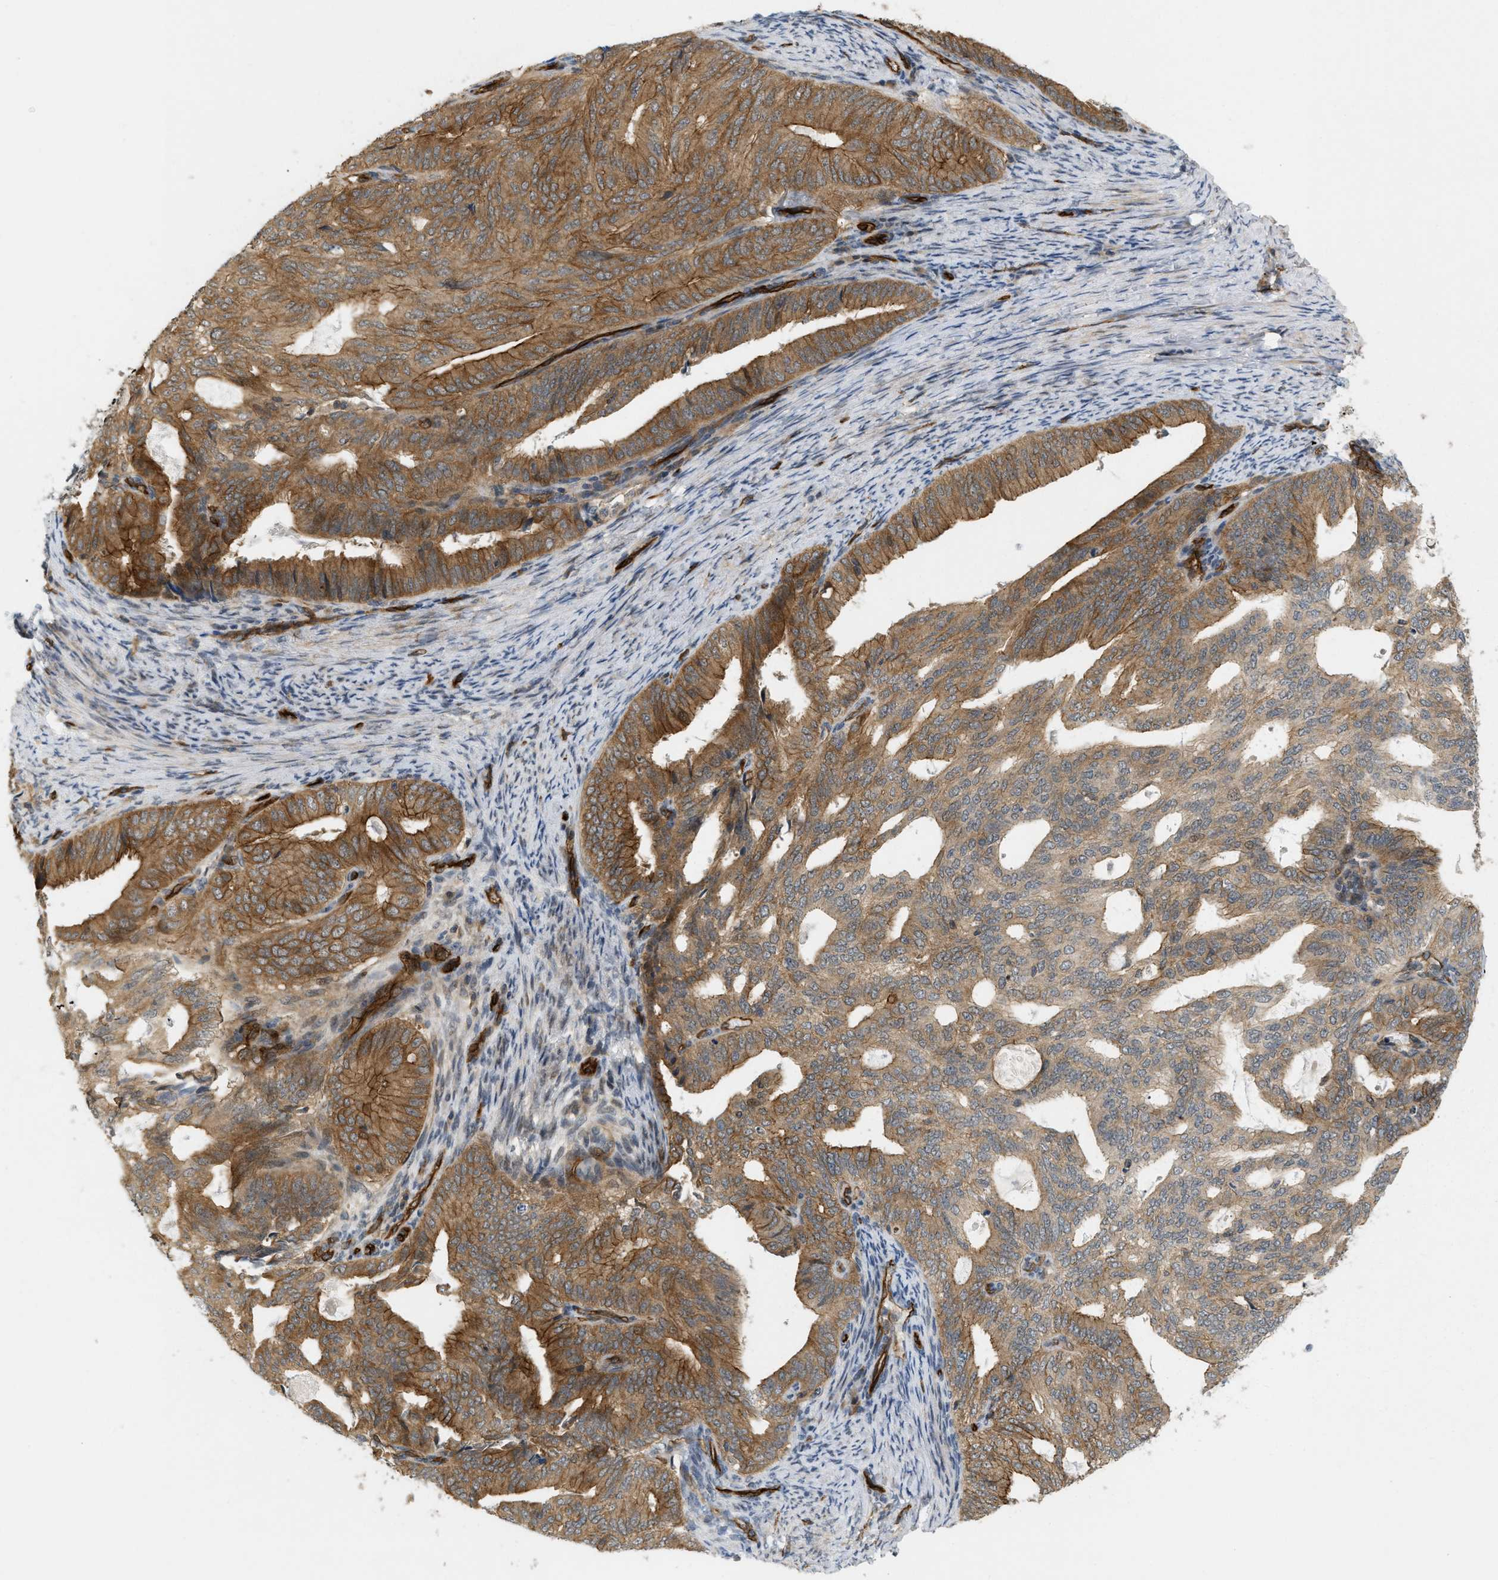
{"staining": {"intensity": "moderate", "quantity": ">75%", "location": "cytoplasmic/membranous"}, "tissue": "endometrial cancer", "cell_type": "Tumor cells", "image_type": "cancer", "snomed": [{"axis": "morphology", "description": "Adenocarcinoma, NOS"}, {"axis": "topography", "description": "Endometrium"}], "caption": "High-magnification brightfield microscopy of endometrial cancer stained with DAB (3,3'-diaminobenzidine) (brown) and counterstained with hematoxylin (blue). tumor cells exhibit moderate cytoplasmic/membranous staining is identified in about>75% of cells.", "gene": "PALMD", "patient": {"sex": "female", "age": 58}}